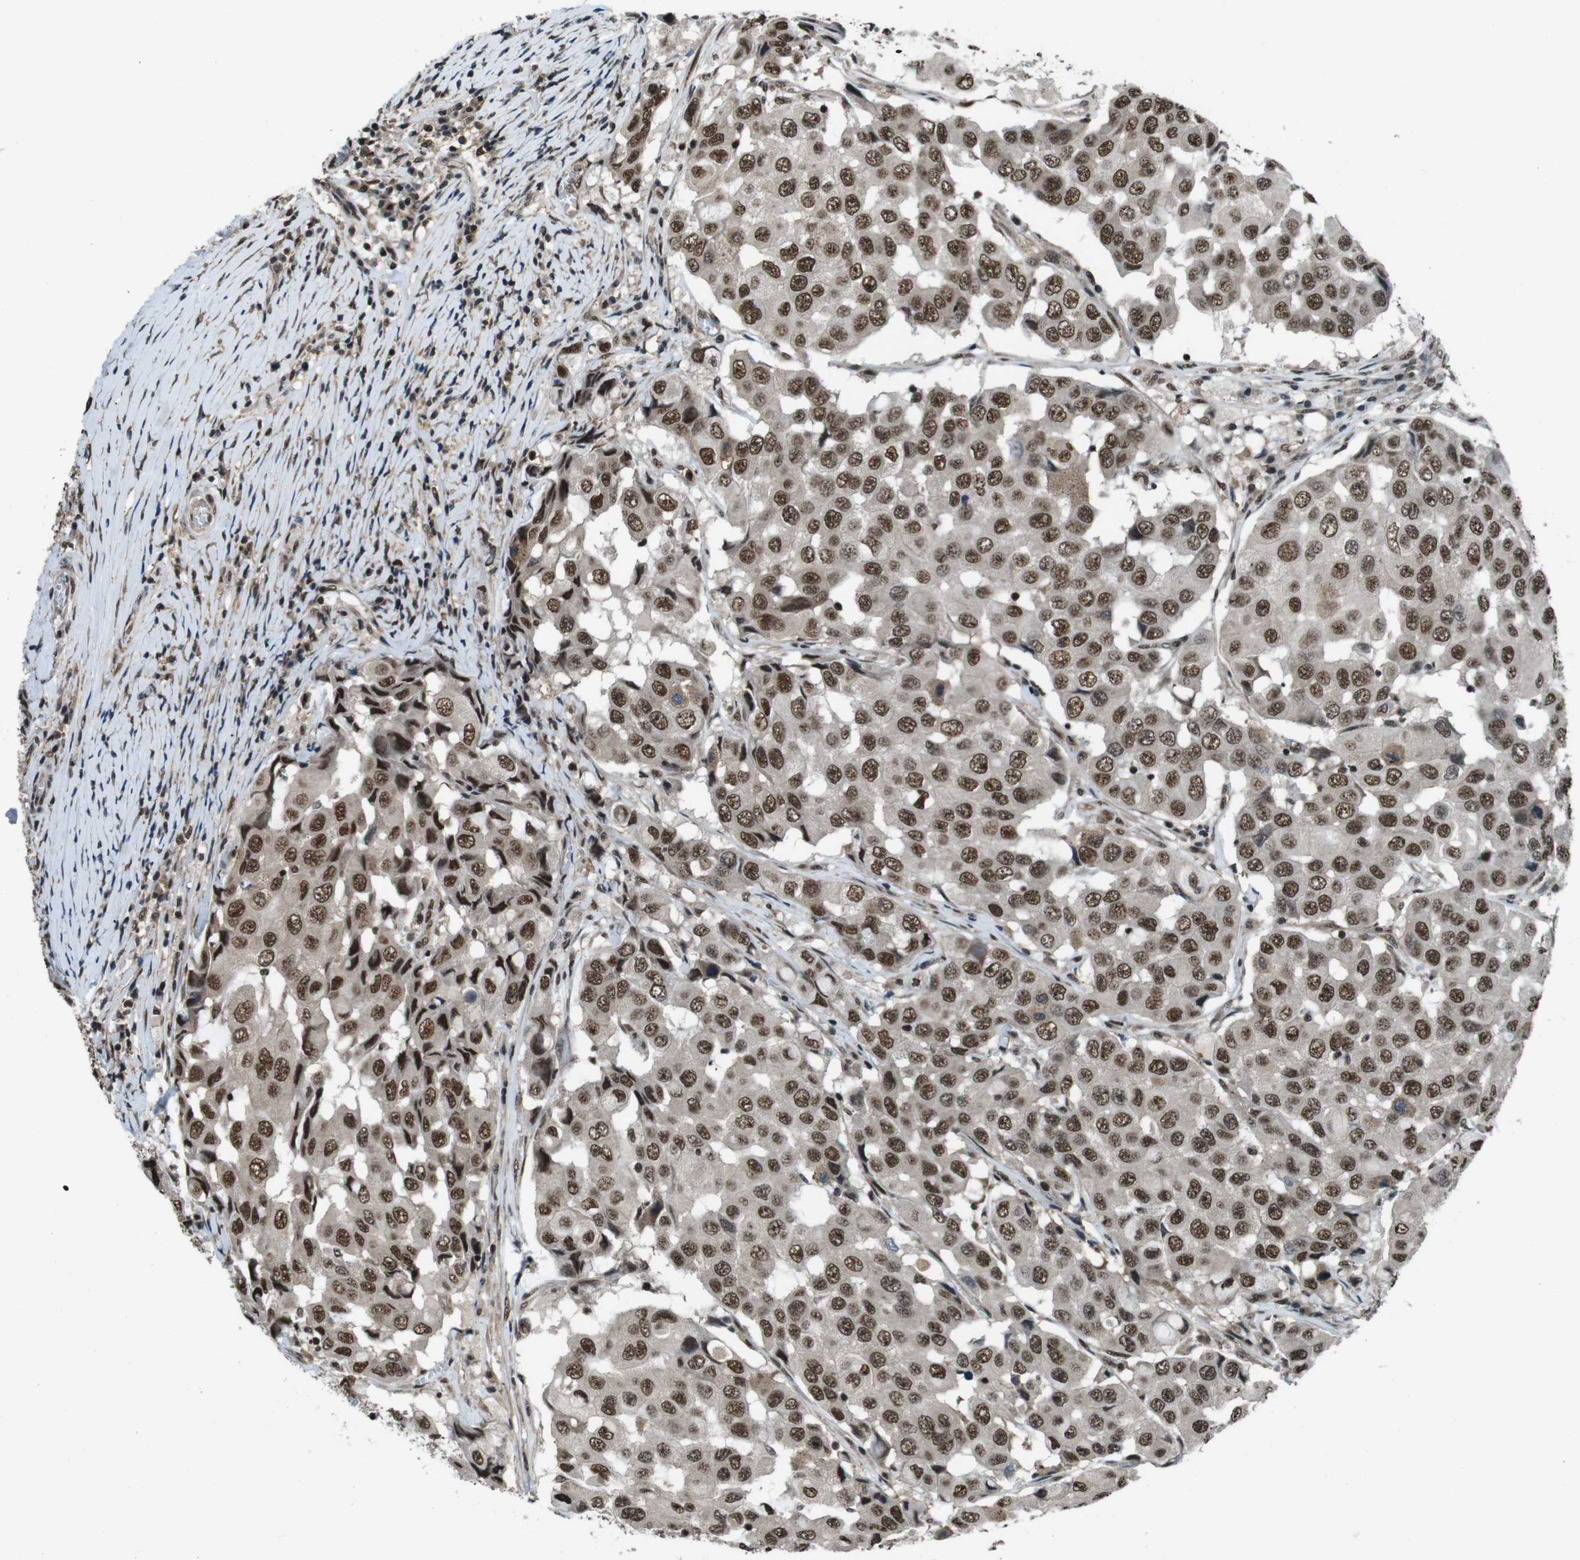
{"staining": {"intensity": "strong", "quantity": ">75%", "location": "nuclear"}, "tissue": "breast cancer", "cell_type": "Tumor cells", "image_type": "cancer", "snomed": [{"axis": "morphology", "description": "Duct carcinoma"}, {"axis": "topography", "description": "Breast"}], "caption": "Protein expression analysis of human breast intraductal carcinoma reveals strong nuclear positivity in approximately >75% of tumor cells.", "gene": "NR4A2", "patient": {"sex": "female", "age": 27}}